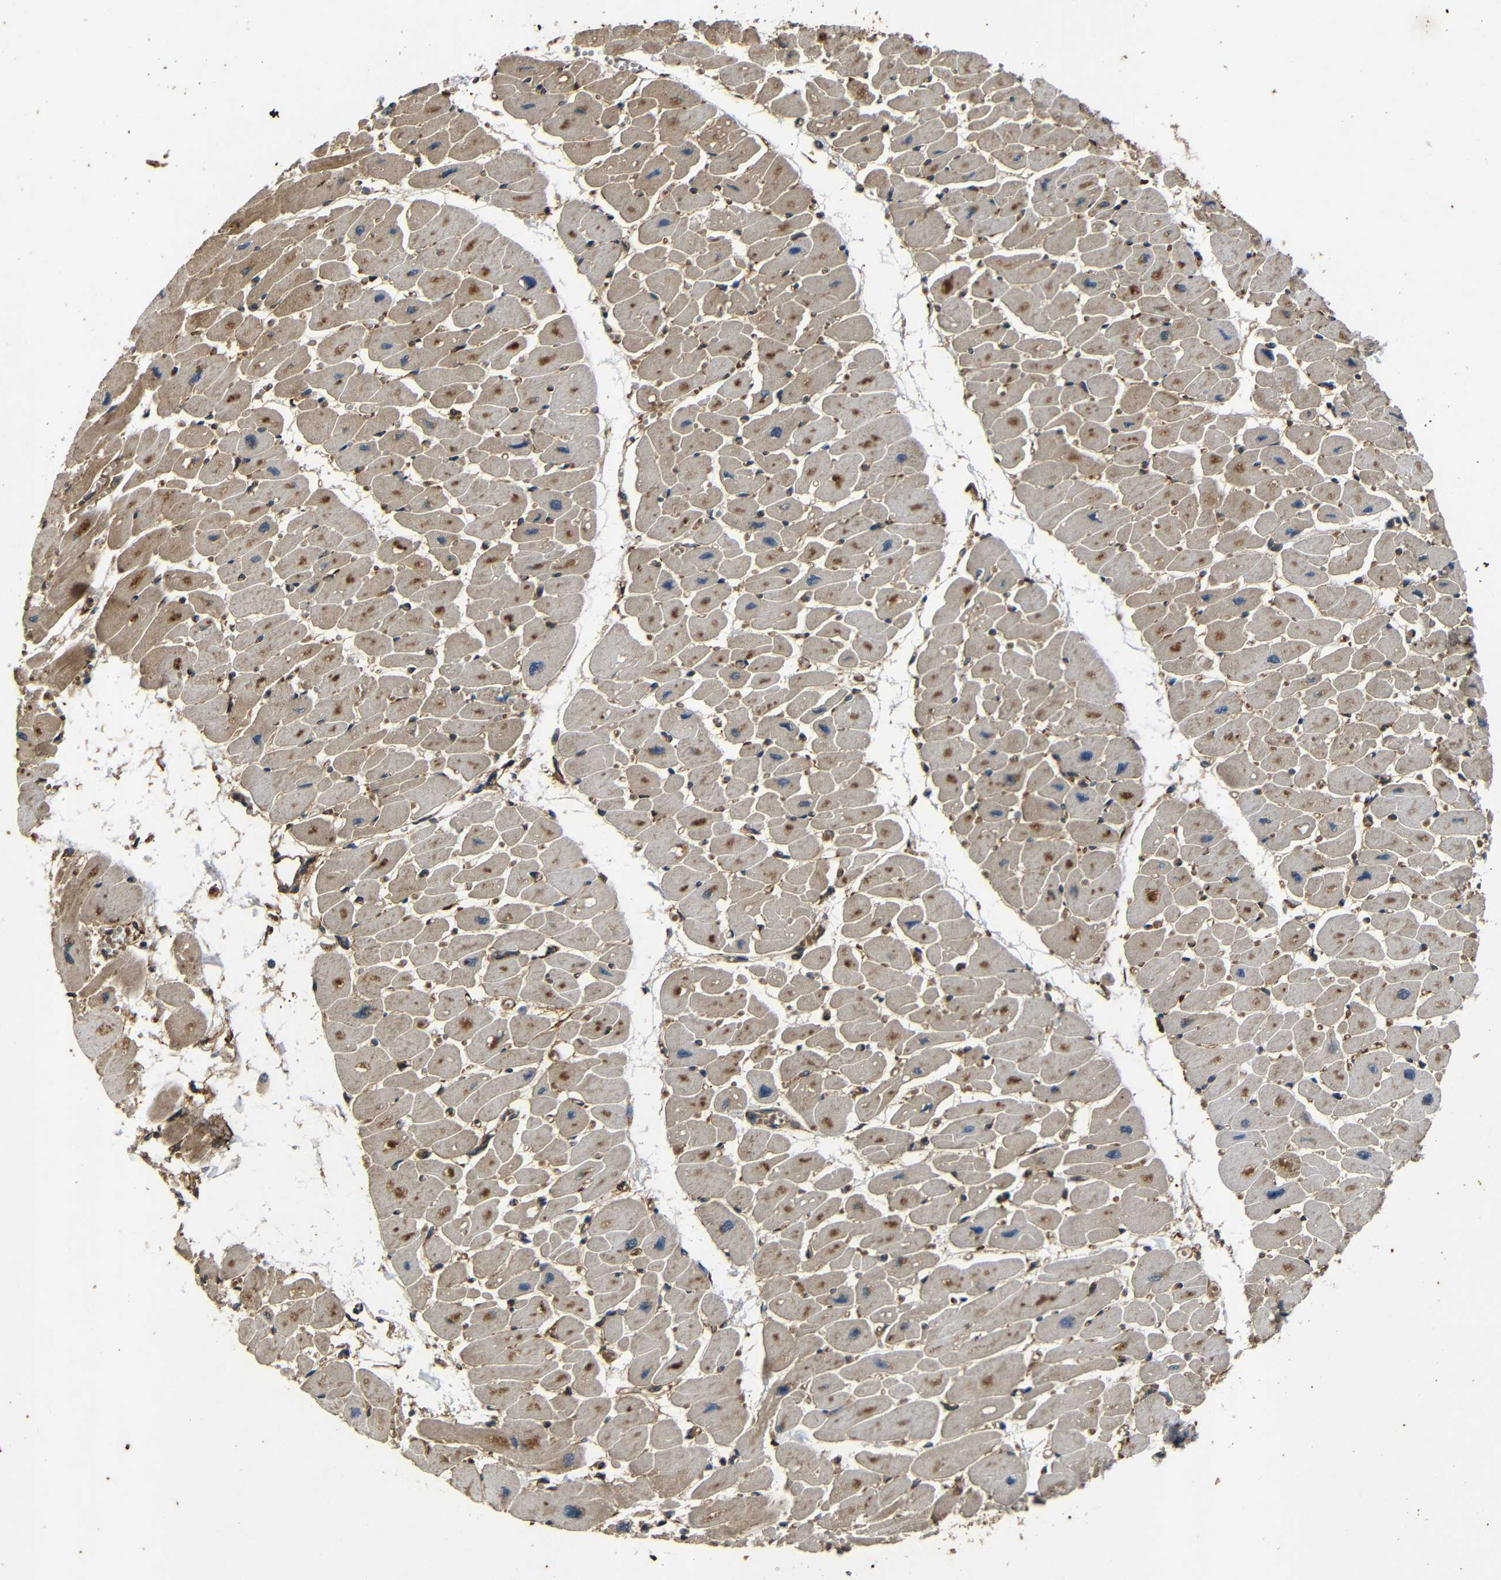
{"staining": {"intensity": "moderate", "quantity": ">75%", "location": "cytoplasmic/membranous"}, "tissue": "heart muscle", "cell_type": "Cardiomyocytes", "image_type": "normal", "snomed": [{"axis": "morphology", "description": "Normal tissue, NOS"}, {"axis": "topography", "description": "Heart"}], "caption": "A micrograph of heart muscle stained for a protein exhibits moderate cytoplasmic/membranous brown staining in cardiomyocytes. (DAB (3,3'-diaminobenzidine) IHC, brown staining for protein, blue staining for nuclei).", "gene": "TRPC1", "patient": {"sex": "female", "age": 54}}